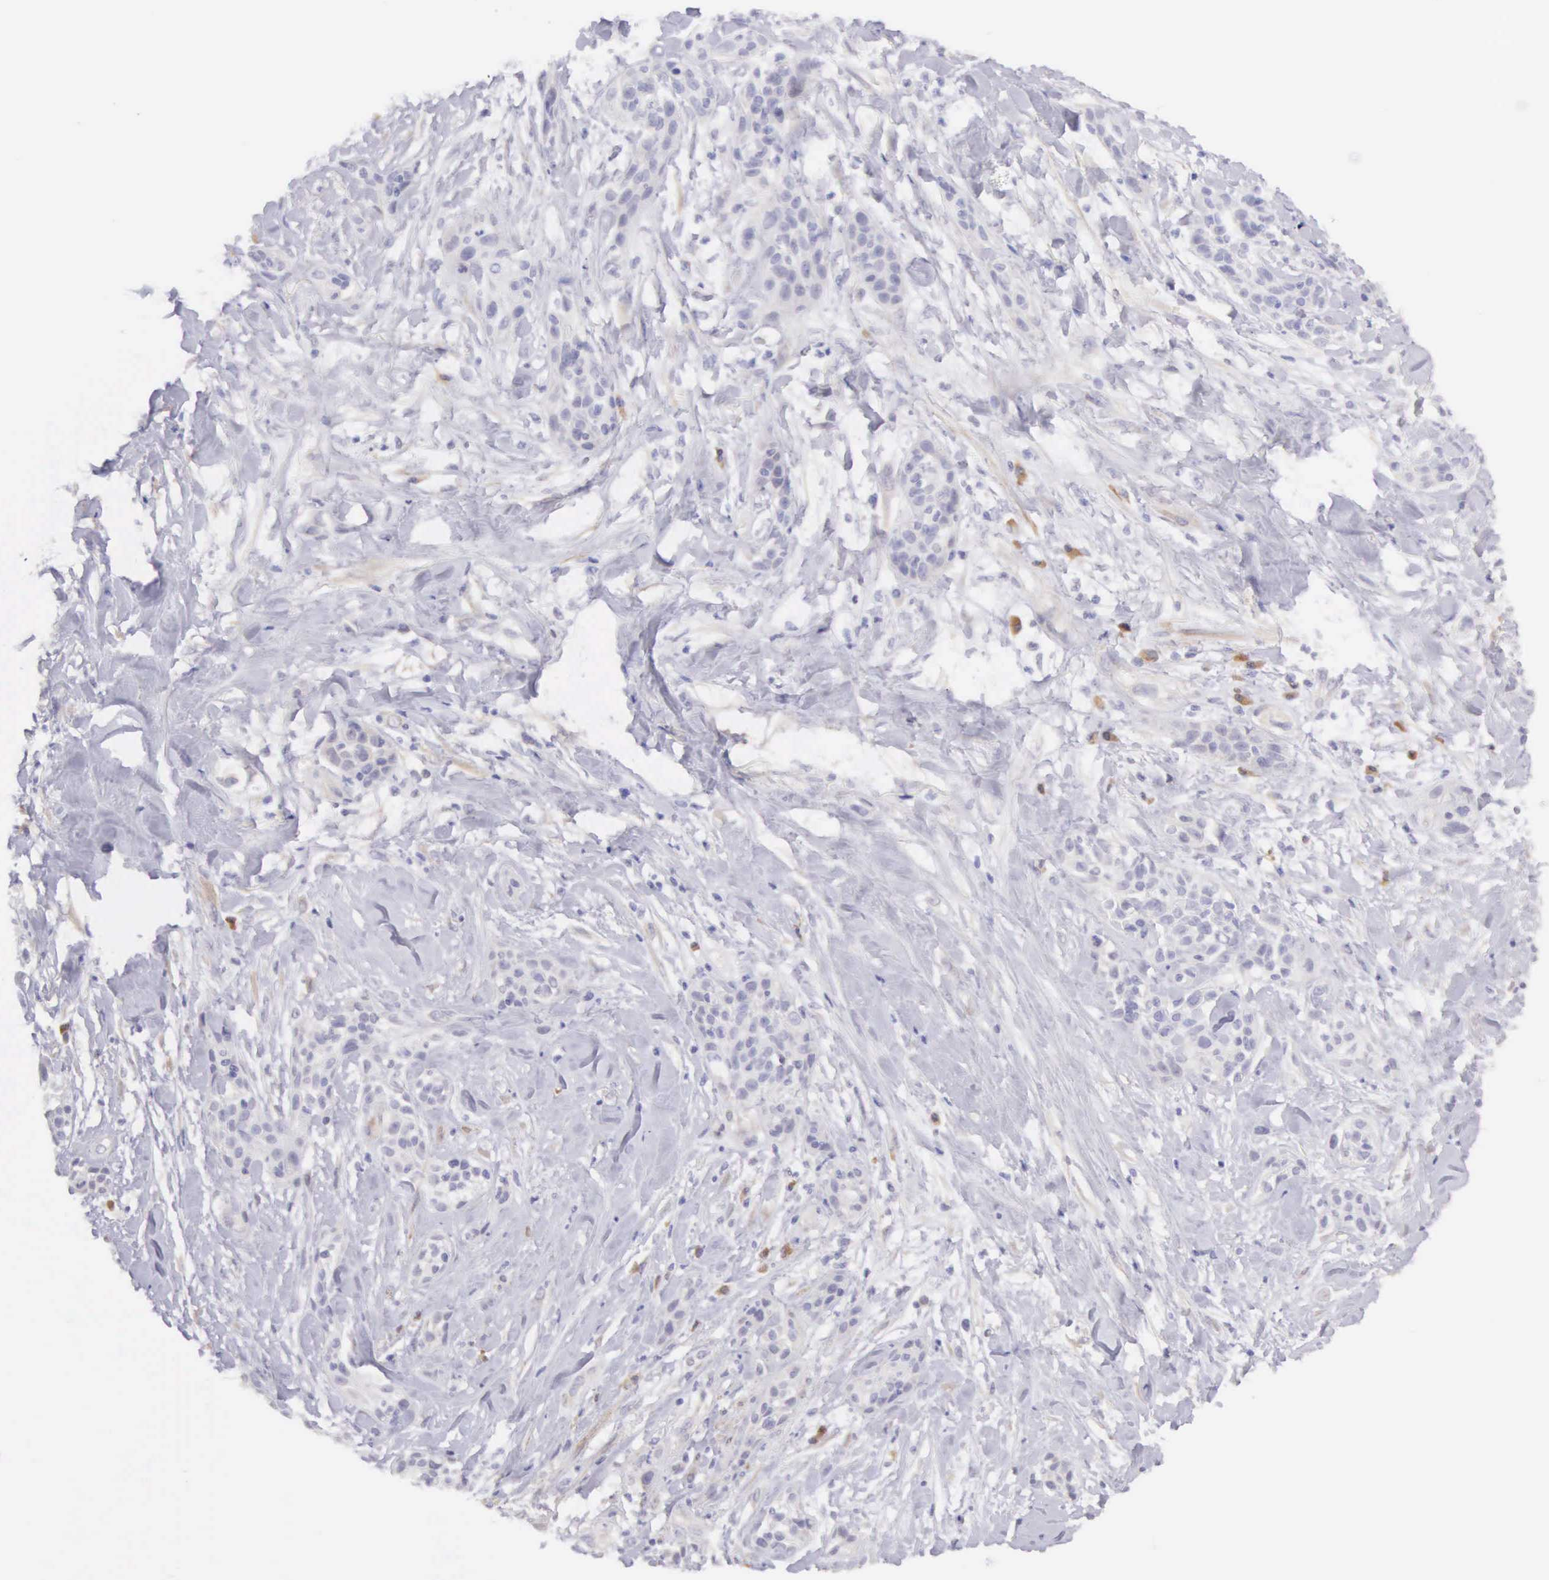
{"staining": {"intensity": "negative", "quantity": "none", "location": "none"}, "tissue": "skin cancer", "cell_type": "Tumor cells", "image_type": "cancer", "snomed": [{"axis": "morphology", "description": "Squamous cell carcinoma, NOS"}, {"axis": "topography", "description": "Skin"}, {"axis": "topography", "description": "Anal"}], "caption": "This is an immunohistochemistry micrograph of squamous cell carcinoma (skin). There is no positivity in tumor cells.", "gene": "ARFGAP3", "patient": {"sex": "male", "age": 64}}